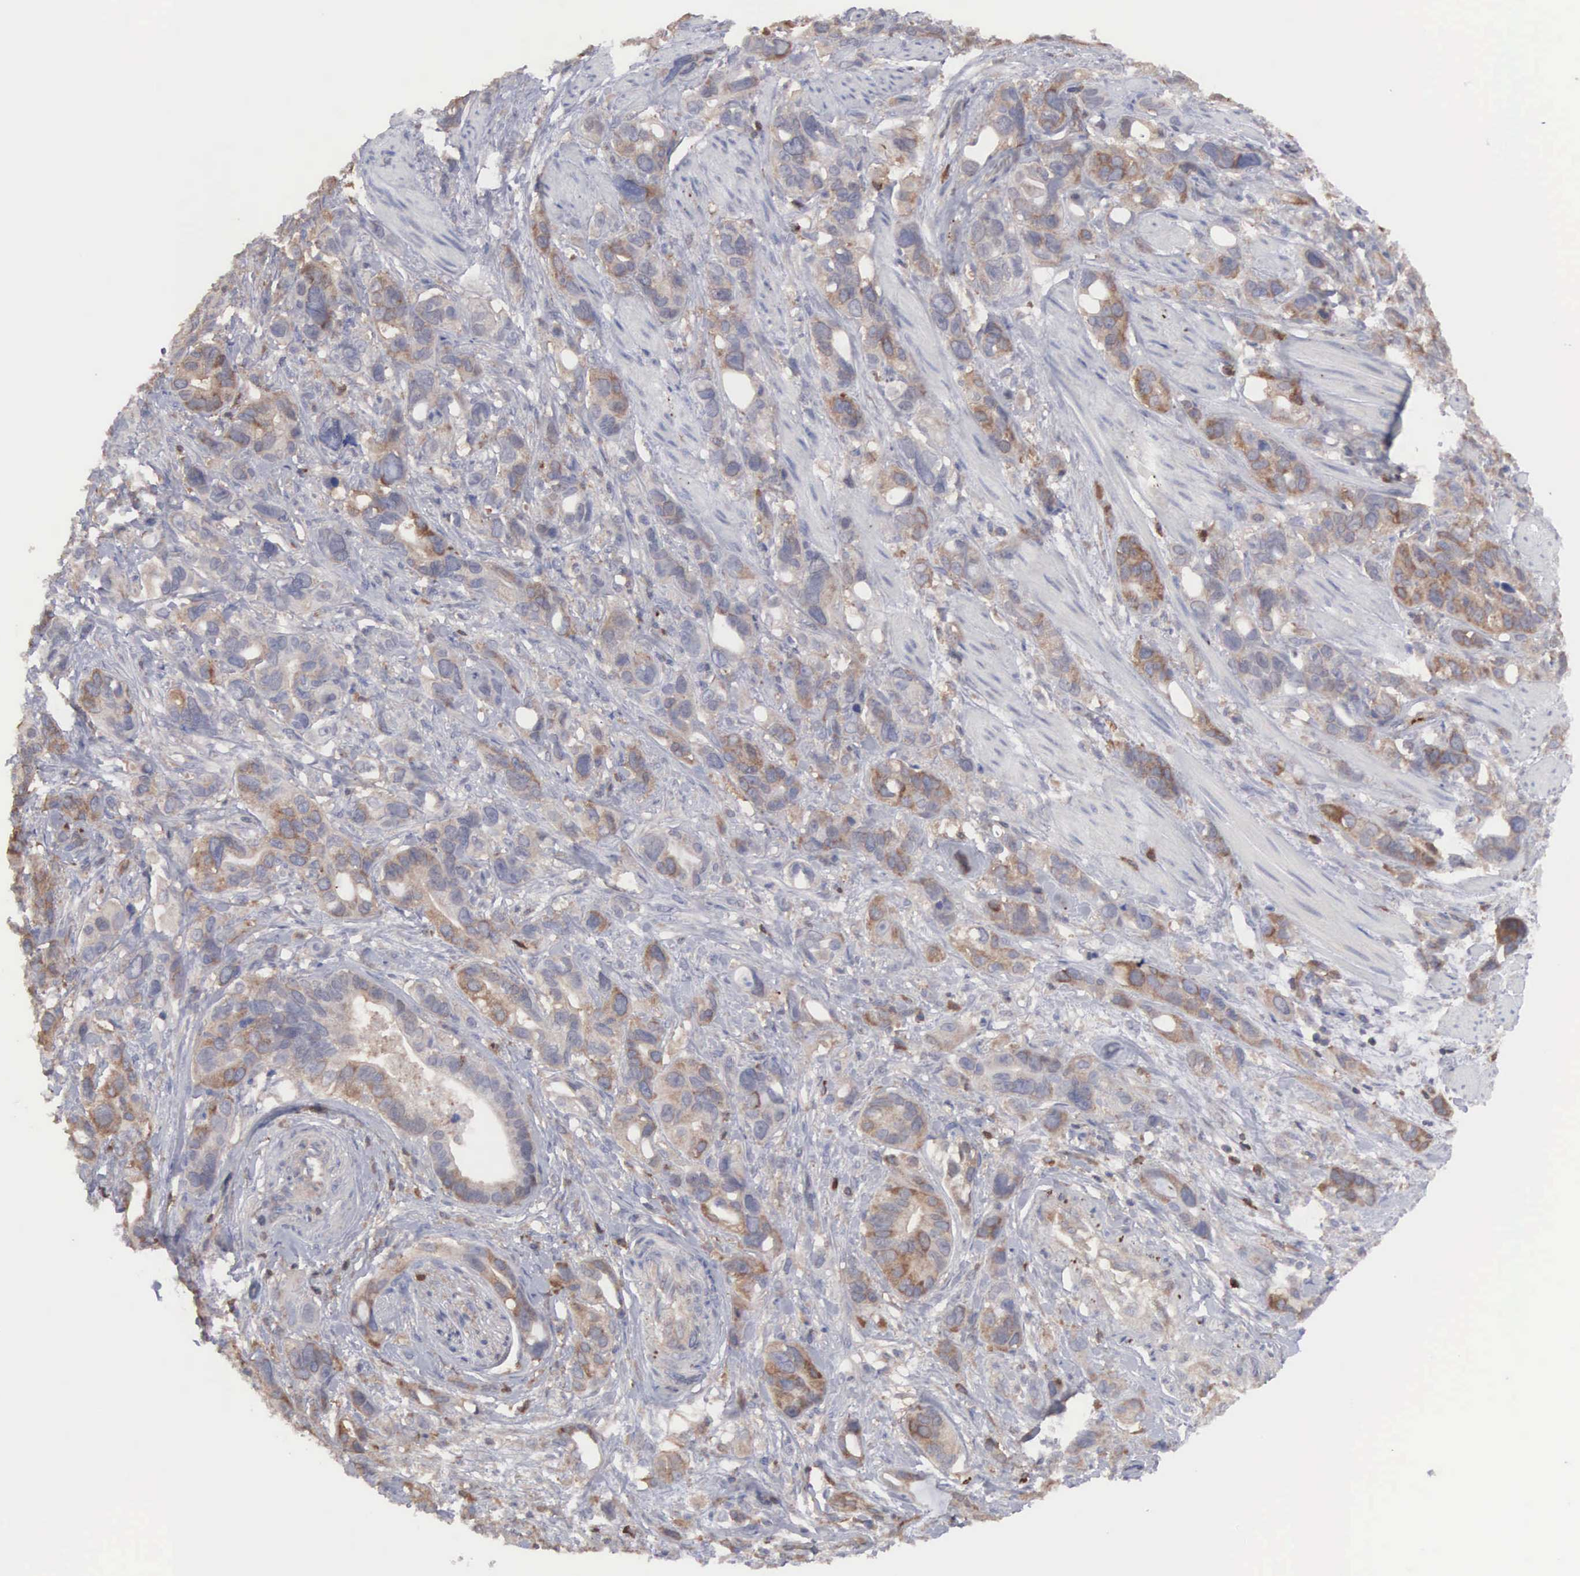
{"staining": {"intensity": "weak", "quantity": ">75%", "location": "cytoplasmic/membranous"}, "tissue": "stomach cancer", "cell_type": "Tumor cells", "image_type": "cancer", "snomed": [{"axis": "morphology", "description": "Adenocarcinoma, NOS"}, {"axis": "topography", "description": "Stomach, upper"}], "caption": "Stomach cancer was stained to show a protein in brown. There is low levels of weak cytoplasmic/membranous staining in approximately >75% of tumor cells.", "gene": "MTHFD1", "patient": {"sex": "male", "age": 47}}